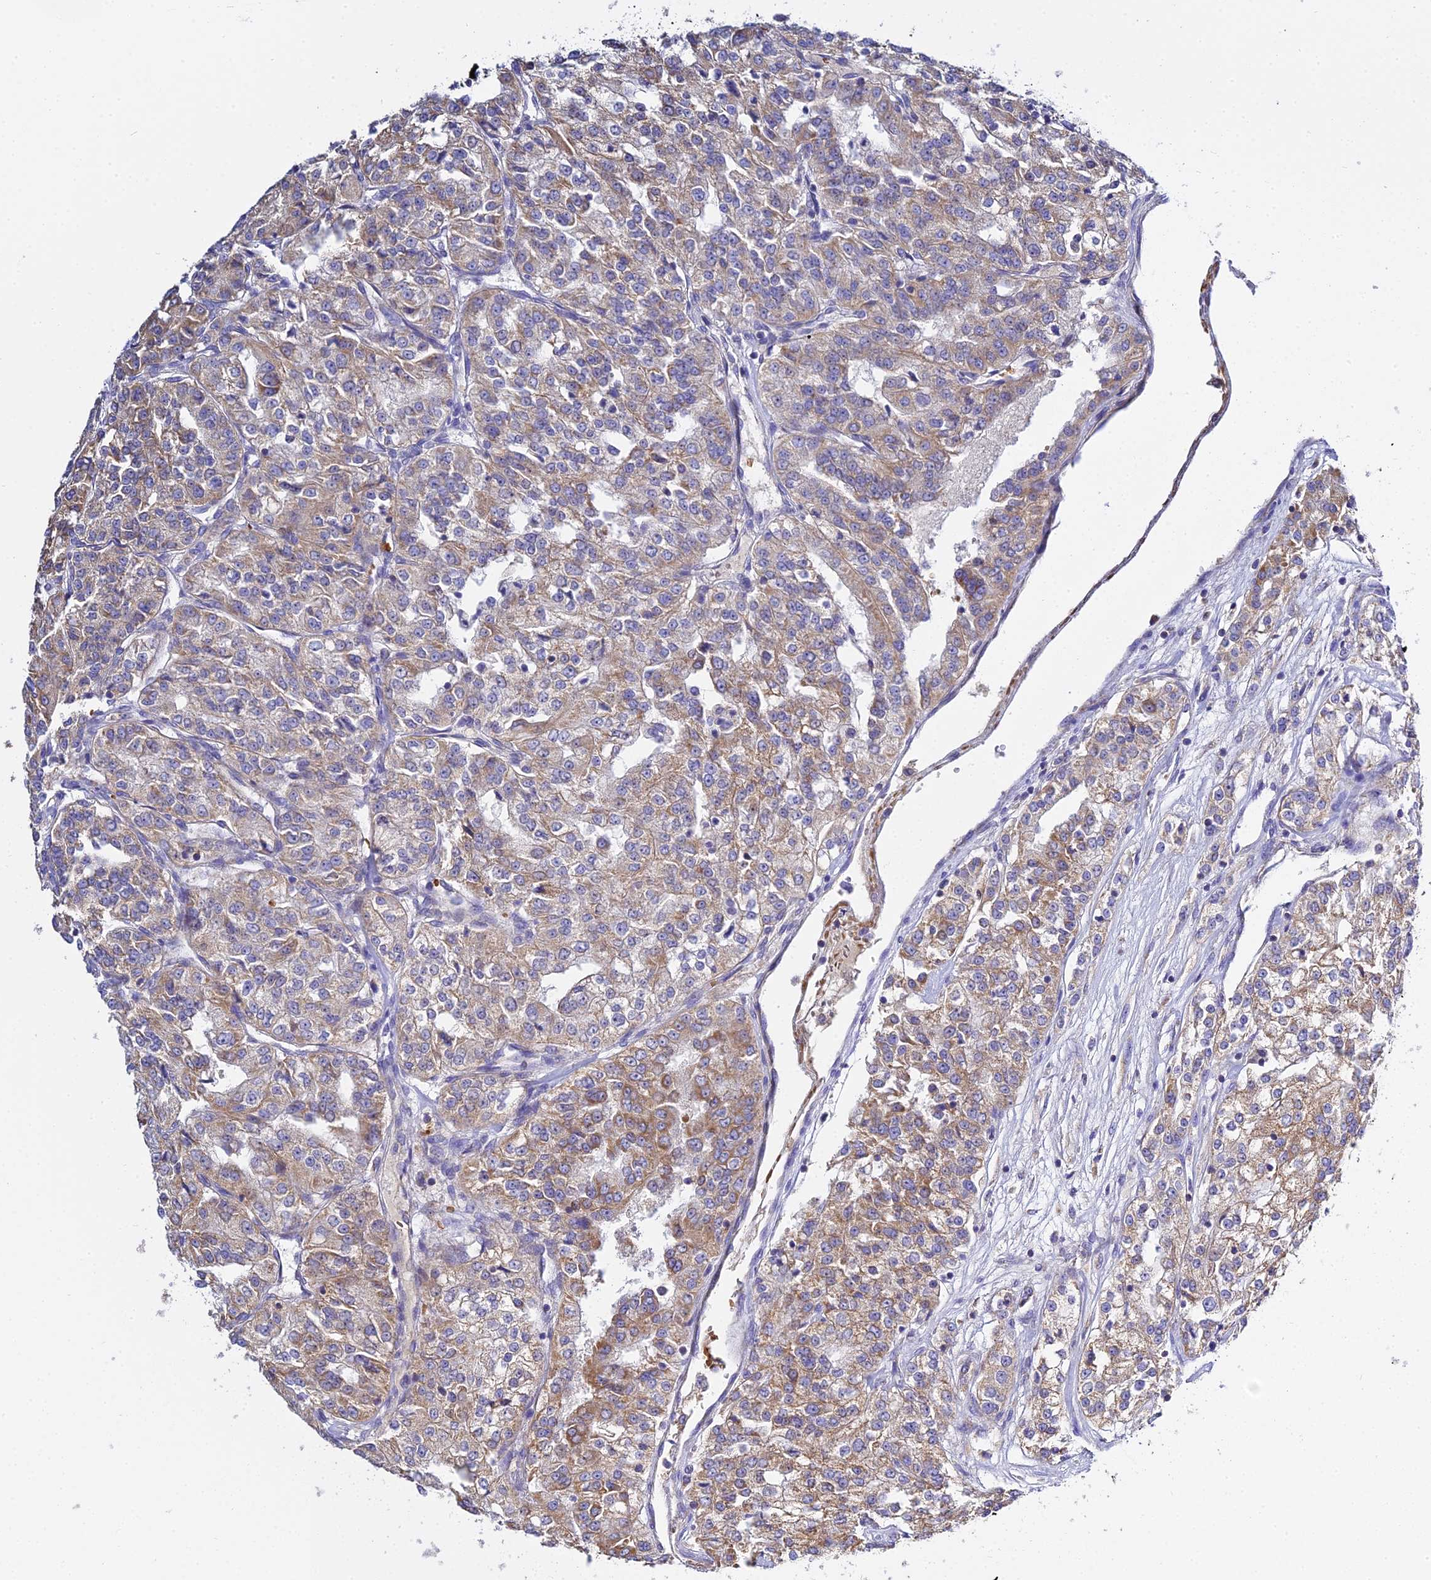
{"staining": {"intensity": "moderate", "quantity": ">75%", "location": "cytoplasmic/membranous"}, "tissue": "renal cancer", "cell_type": "Tumor cells", "image_type": "cancer", "snomed": [{"axis": "morphology", "description": "Adenocarcinoma, NOS"}, {"axis": "topography", "description": "Kidney"}], "caption": "Human renal cancer stained with a brown dye displays moderate cytoplasmic/membranous positive expression in approximately >75% of tumor cells.", "gene": "TYW5", "patient": {"sex": "female", "age": 63}}